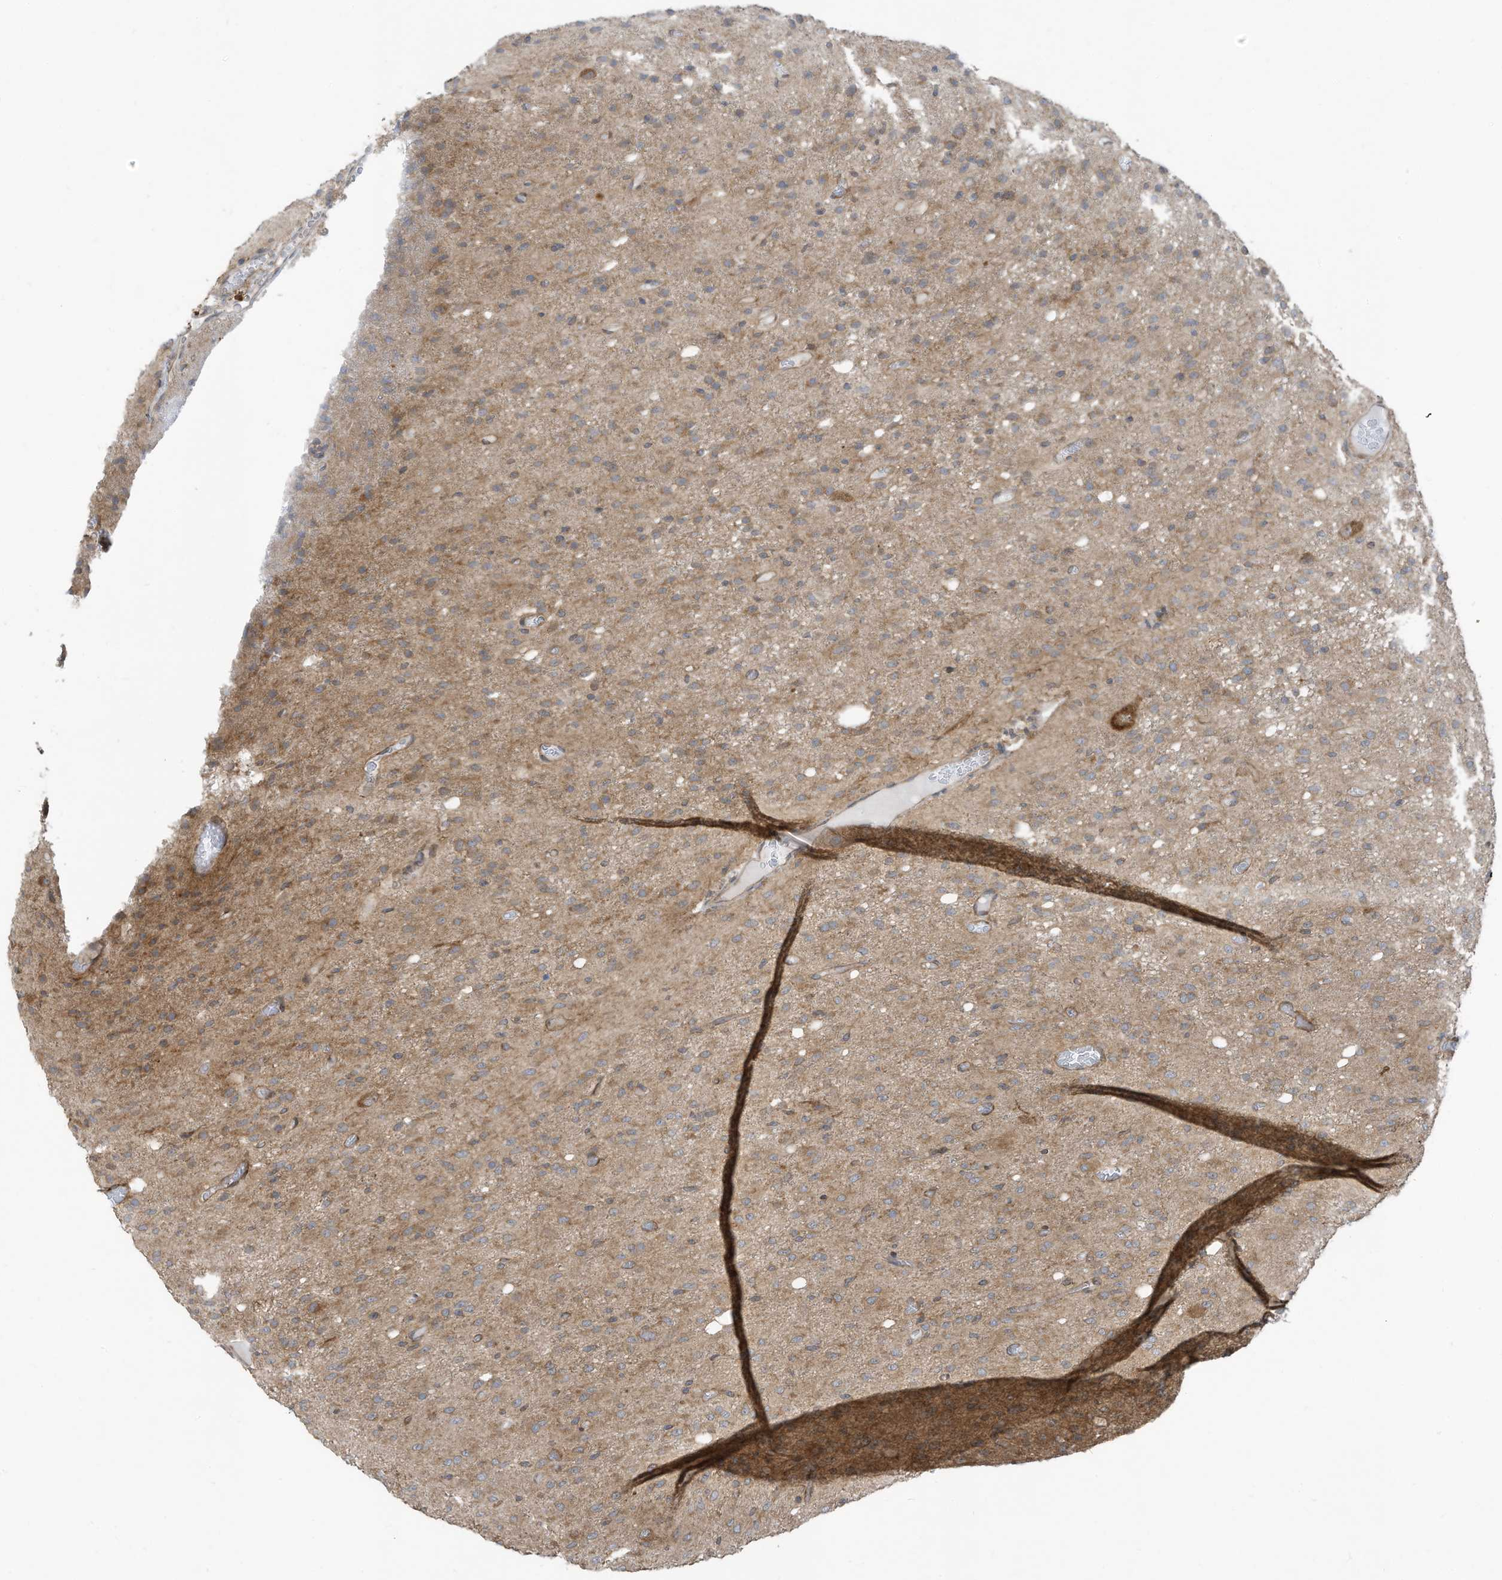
{"staining": {"intensity": "weak", "quantity": "25%-75%", "location": "cytoplasmic/membranous"}, "tissue": "glioma", "cell_type": "Tumor cells", "image_type": "cancer", "snomed": [{"axis": "morphology", "description": "Glioma, malignant, High grade"}, {"axis": "topography", "description": "Brain"}], "caption": "Malignant glioma (high-grade) stained with DAB (3,3'-diaminobenzidine) IHC demonstrates low levels of weak cytoplasmic/membranous expression in approximately 25%-75% of tumor cells. The staining was performed using DAB (3,3'-diaminobenzidine) to visualize the protein expression in brown, while the nuclei were stained in blue with hematoxylin (Magnification: 20x).", "gene": "USE1", "patient": {"sex": "female", "age": 59}}